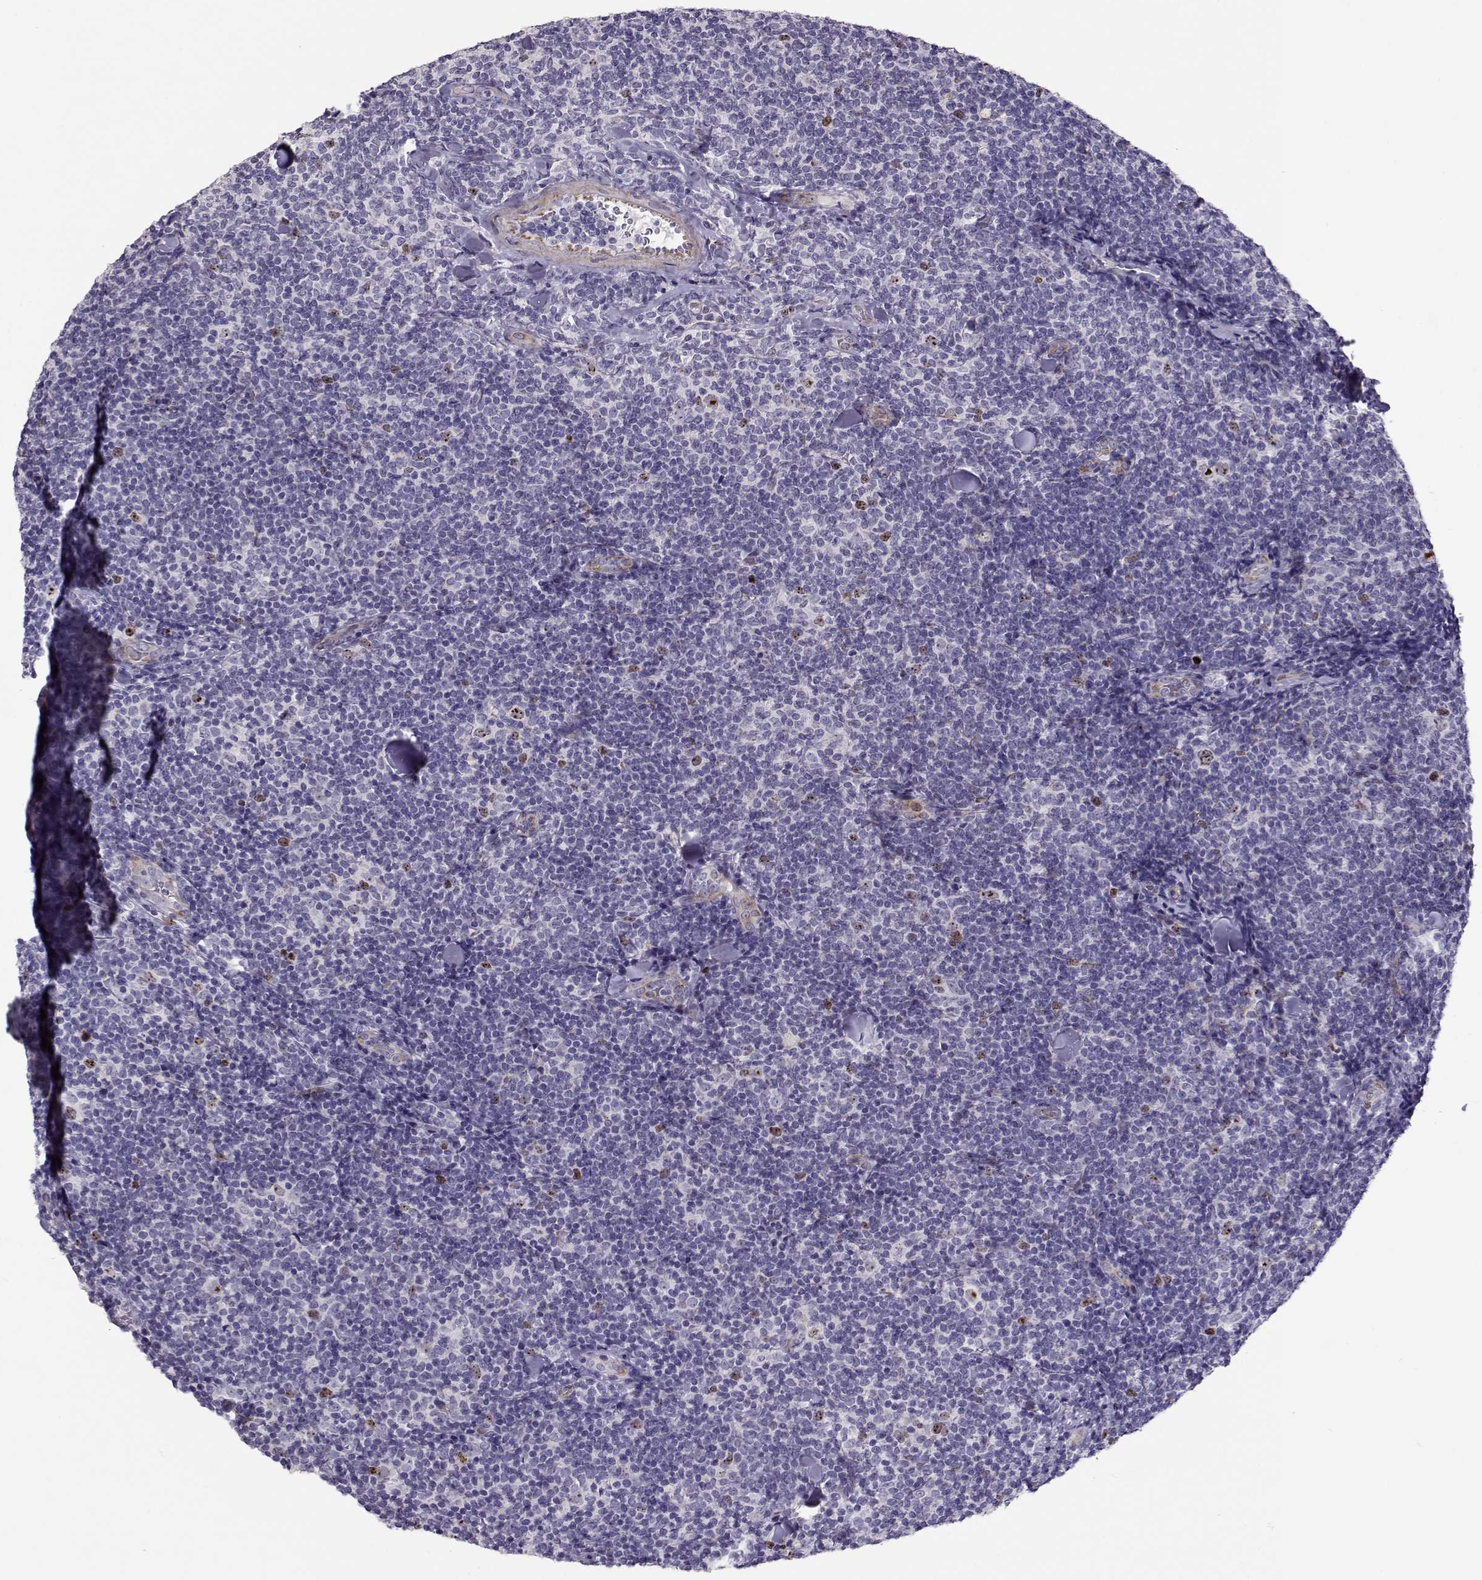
{"staining": {"intensity": "negative", "quantity": "none", "location": "none"}, "tissue": "lymphoma", "cell_type": "Tumor cells", "image_type": "cancer", "snomed": [{"axis": "morphology", "description": "Malignant lymphoma, non-Hodgkin's type, Low grade"}, {"axis": "topography", "description": "Lymph node"}], "caption": "Tumor cells show no significant protein staining in malignant lymphoma, non-Hodgkin's type (low-grade).", "gene": "NPW", "patient": {"sex": "female", "age": 56}}